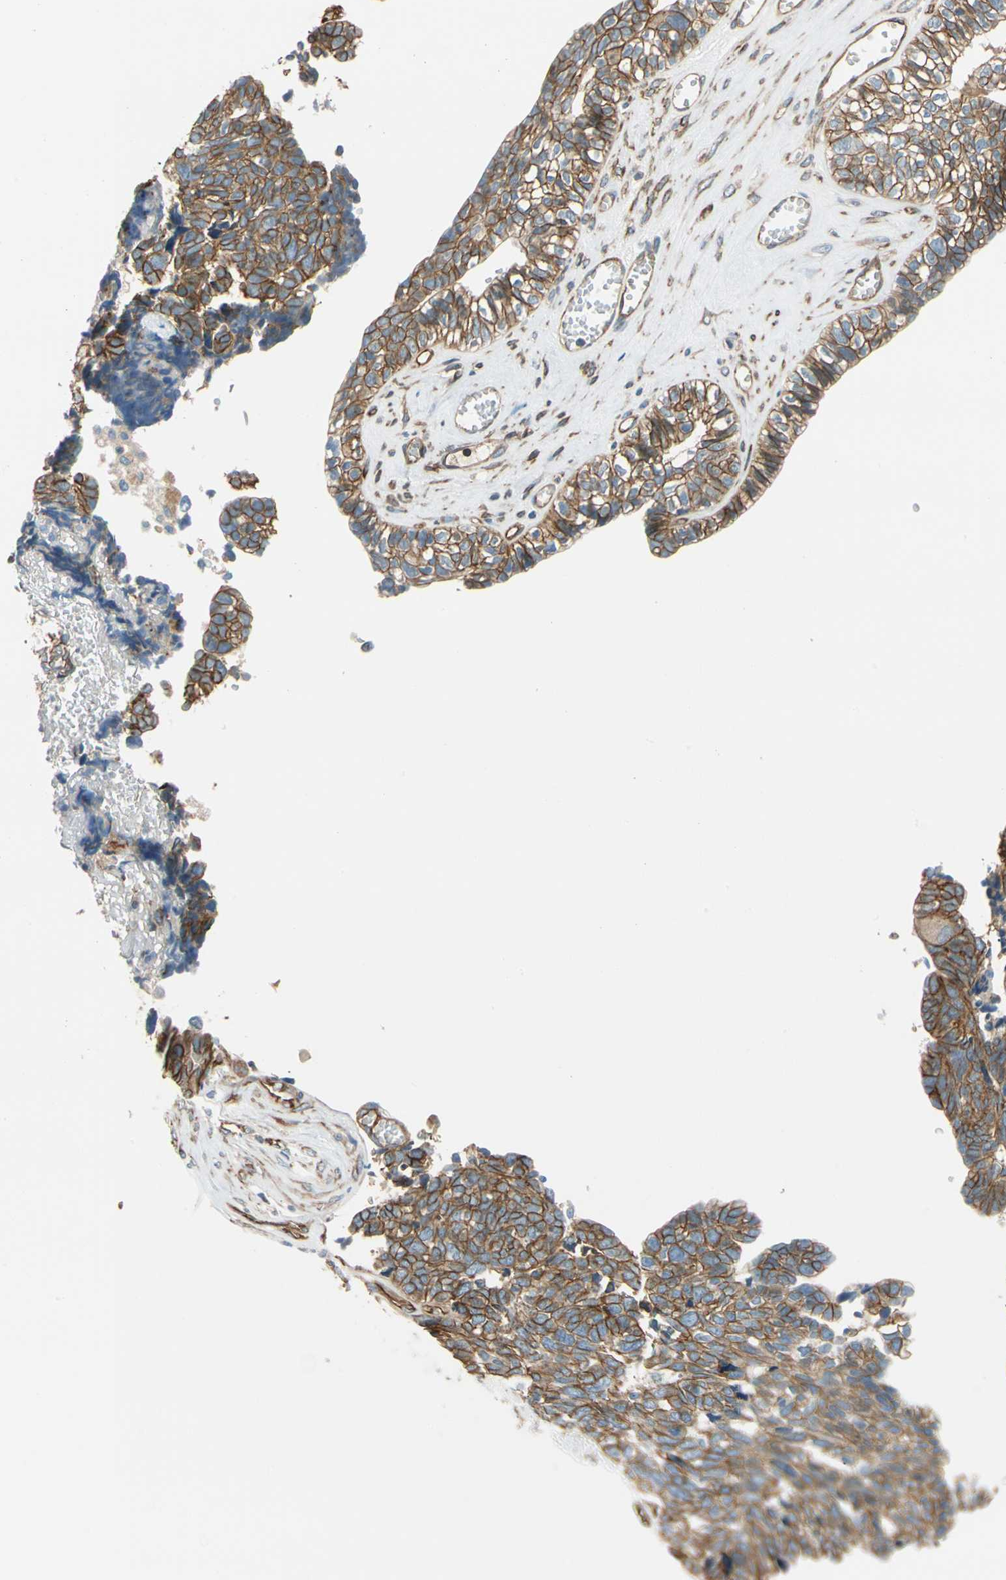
{"staining": {"intensity": "moderate", "quantity": "25%-75%", "location": "cytoplasmic/membranous"}, "tissue": "ovarian cancer", "cell_type": "Tumor cells", "image_type": "cancer", "snomed": [{"axis": "morphology", "description": "Cystadenocarcinoma, serous, NOS"}, {"axis": "topography", "description": "Ovary"}], "caption": "Immunohistochemical staining of ovarian cancer (serous cystadenocarcinoma) shows medium levels of moderate cytoplasmic/membranous protein staining in approximately 25%-75% of tumor cells.", "gene": "SPTAN1", "patient": {"sex": "female", "age": 79}}